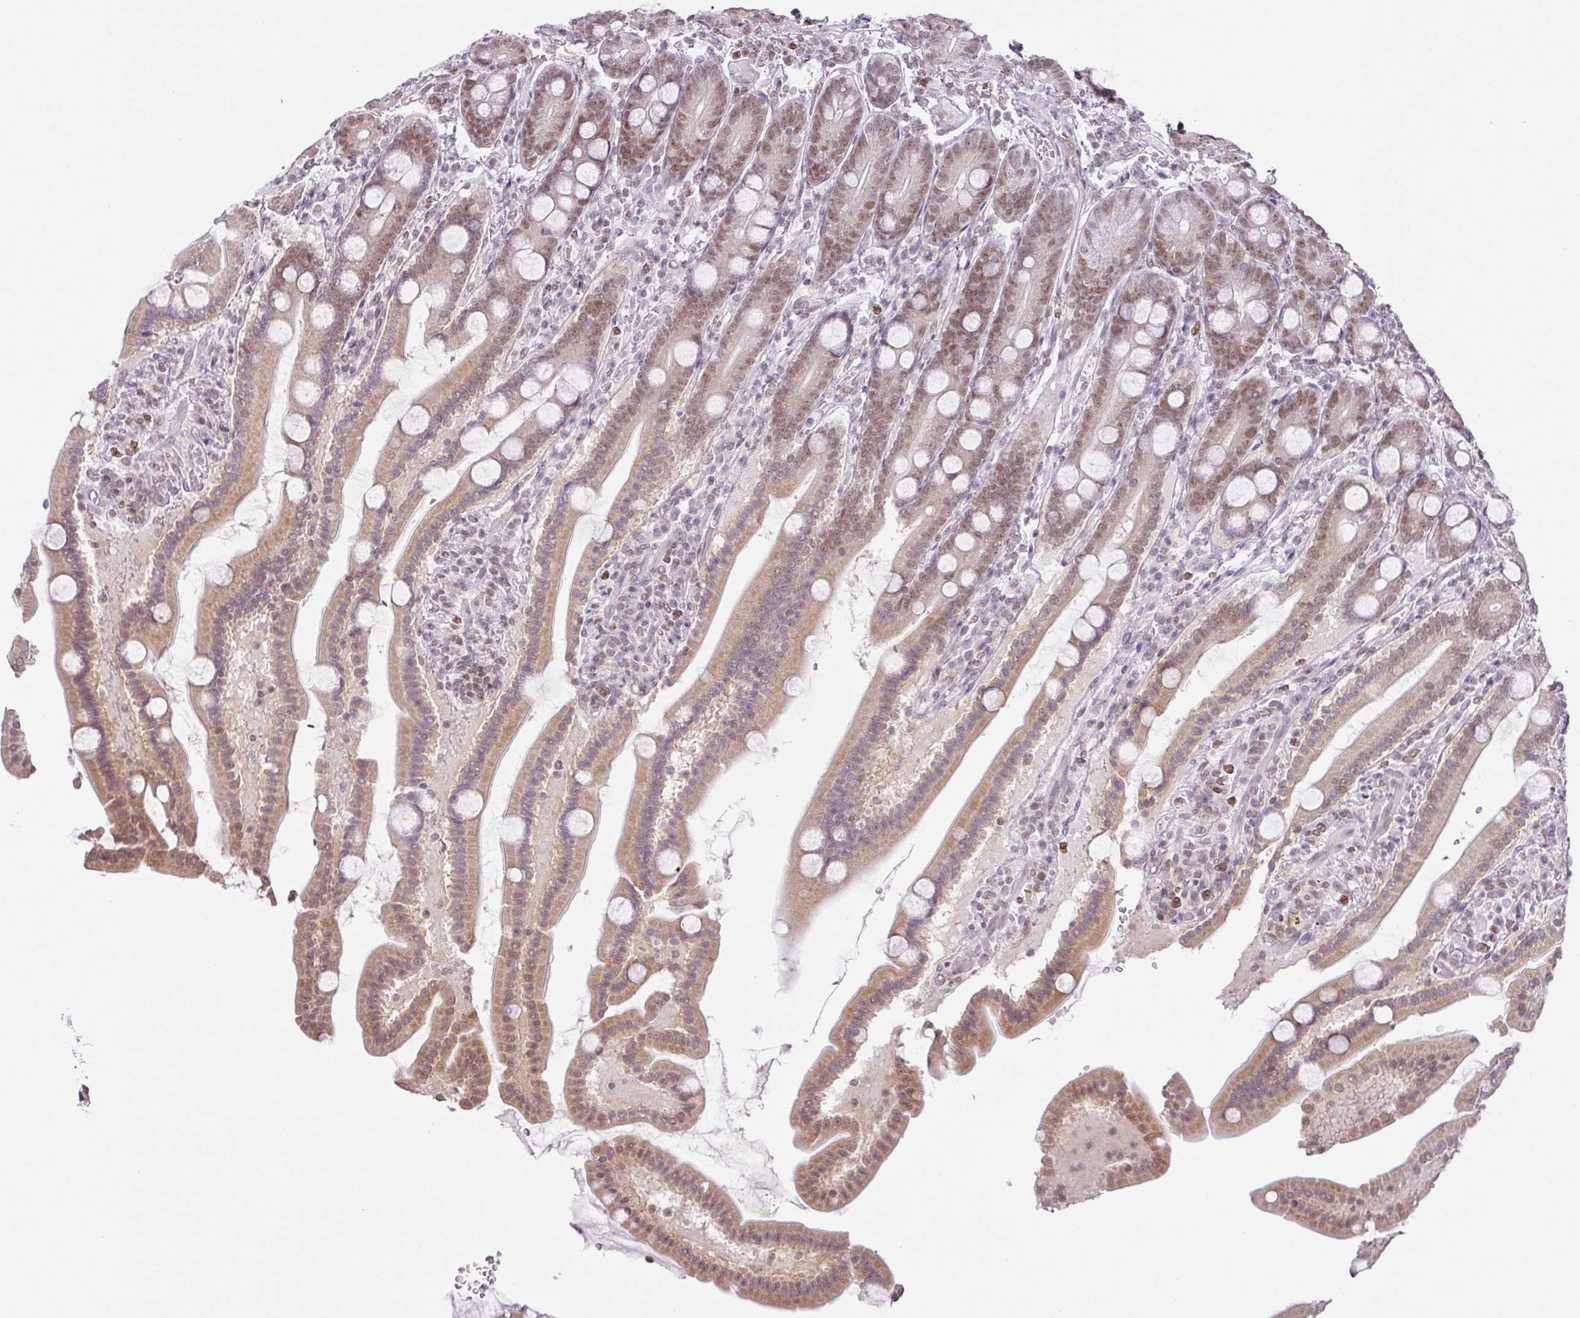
{"staining": {"intensity": "moderate", "quantity": "25%-75%", "location": "nuclear"}, "tissue": "duodenum", "cell_type": "Glandular cells", "image_type": "normal", "snomed": [{"axis": "morphology", "description": "Normal tissue, NOS"}, {"axis": "topography", "description": "Duodenum"}], "caption": "DAB immunohistochemical staining of normal human duodenum reveals moderate nuclear protein expression in approximately 25%-75% of glandular cells.", "gene": "FAM32A", "patient": {"sex": "male", "age": 55}}